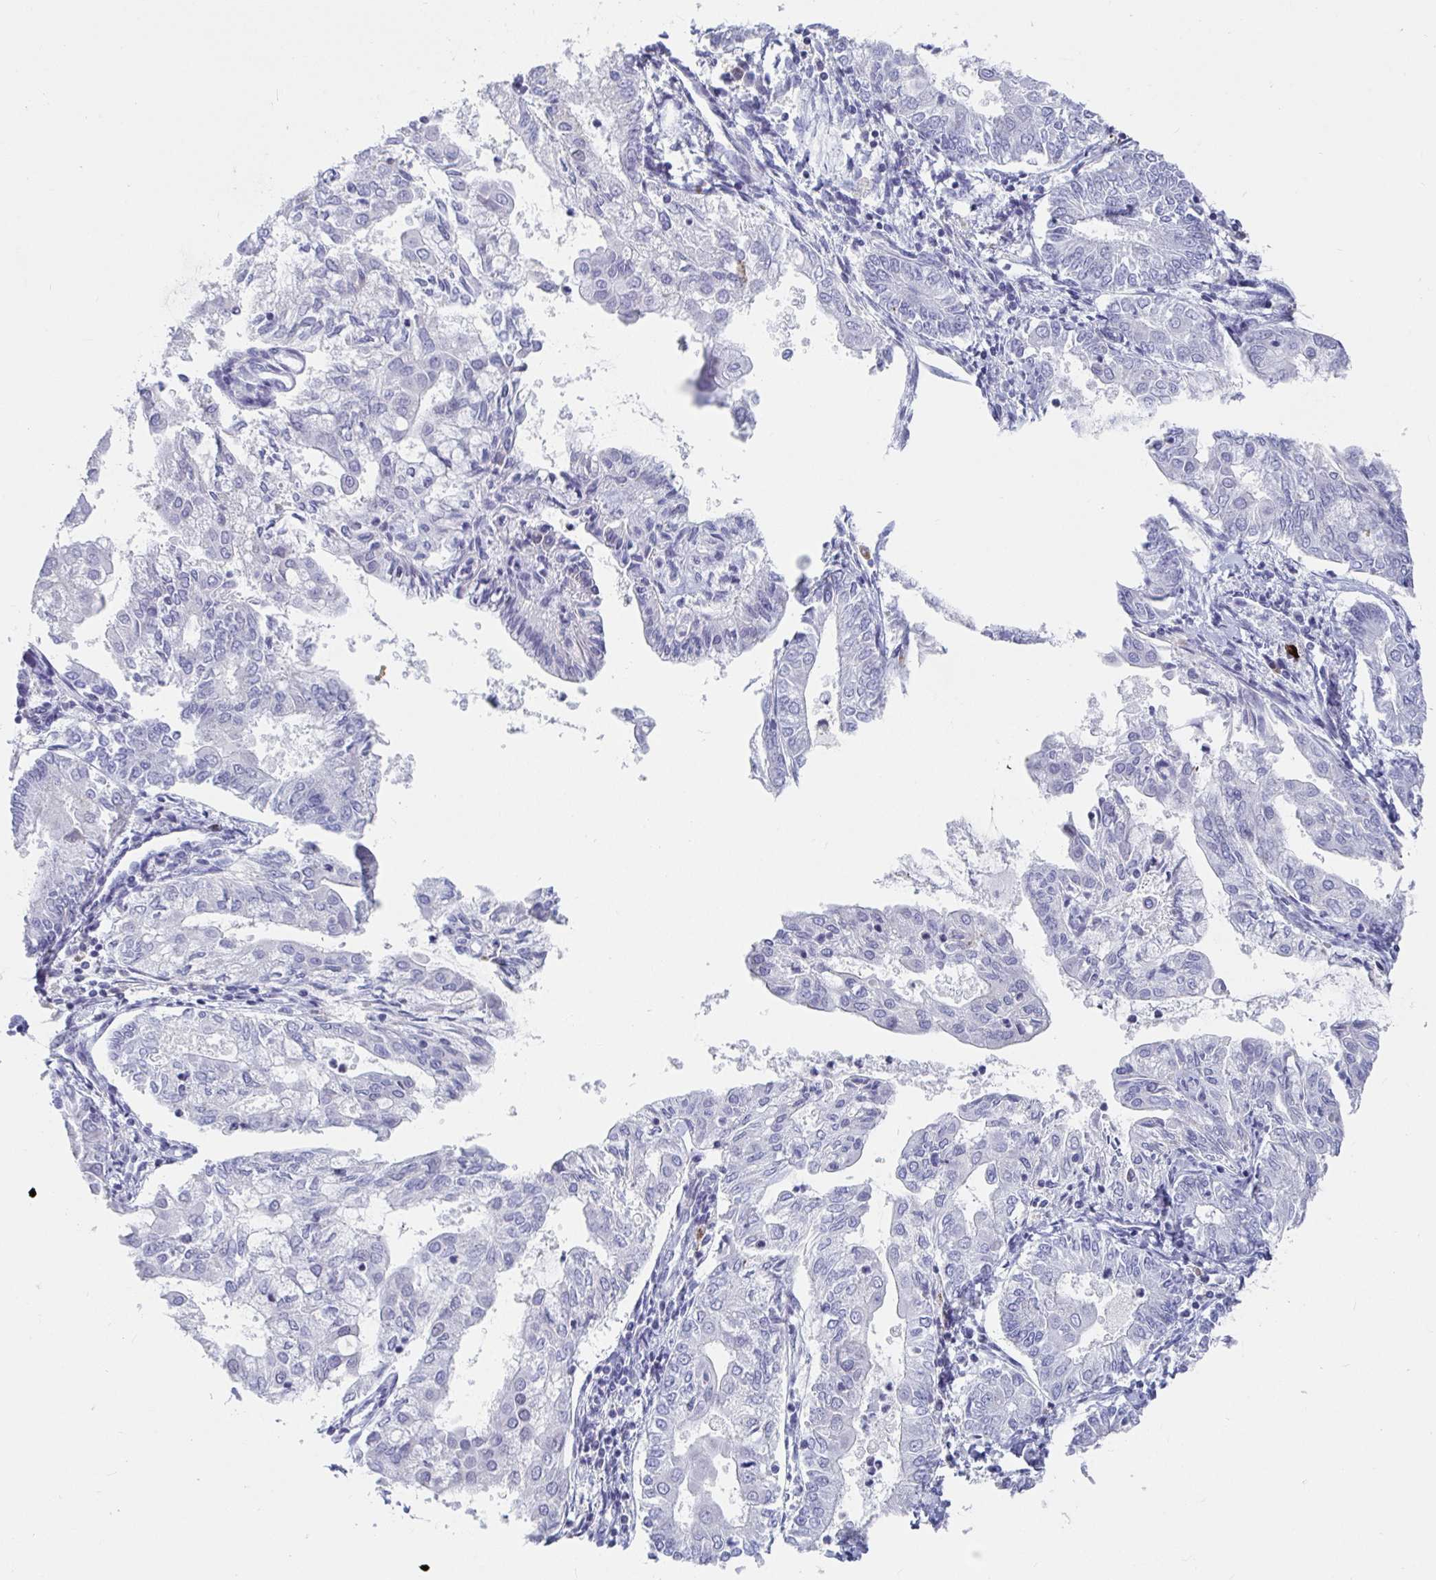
{"staining": {"intensity": "negative", "quantity": "none", "location": "none"}, "tissue": "endometrial cancer", "cell_type": "Tumor cells", "image_type": "cancer", "snomed": [{"axis": "morphology", "description": "Adenocarcinoma, NOS"}, {"axis": "topography", "description": "Endometrium"}], "caption": "High magnification brightfield microscopy of endometrial cancer stained with DAB (3,3'-diaminobenzidine) (brown) and counterstained with hematoxylin (blue): tumor cells show no significant expression.", "gene": "ZFP82", "patient": {"sex": "female", "age": 68}}